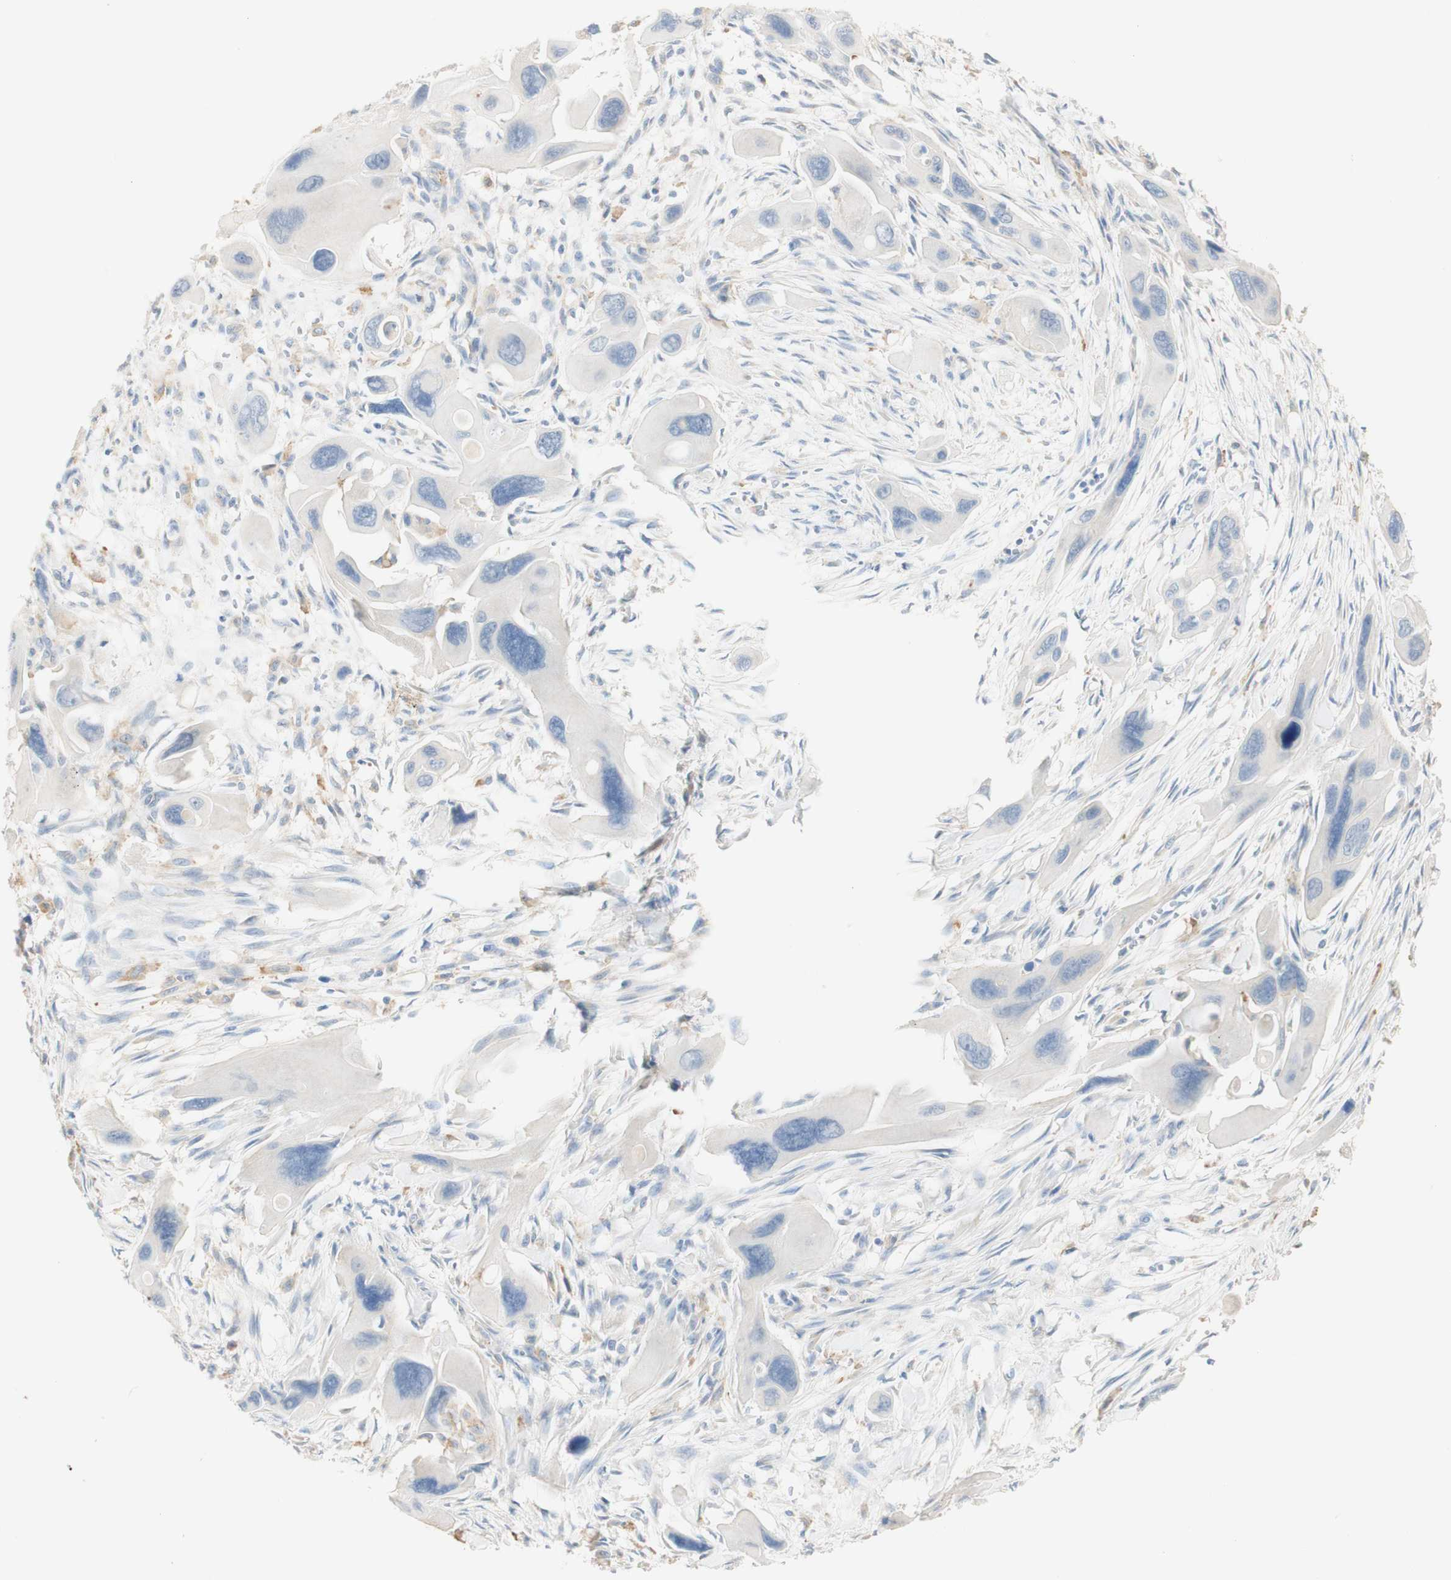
{"staining": {"intensity": "negative", "quantity": "none", "location": "none"}, "tissue": "pancreatic cancer", "cell_type": "Tumor cells", "image_type": "cancer", "snomed": [{"axis": "morphology", "description": "Adenocarcinoma, NOS"}, {"axis": "topography", "description": "Pancreas"}], "caption": "IHC of pancreatic cancer displays no expression in tumor cells.", "gene": "FCGRT", "patient": {"sex": "male", "age": 73}}